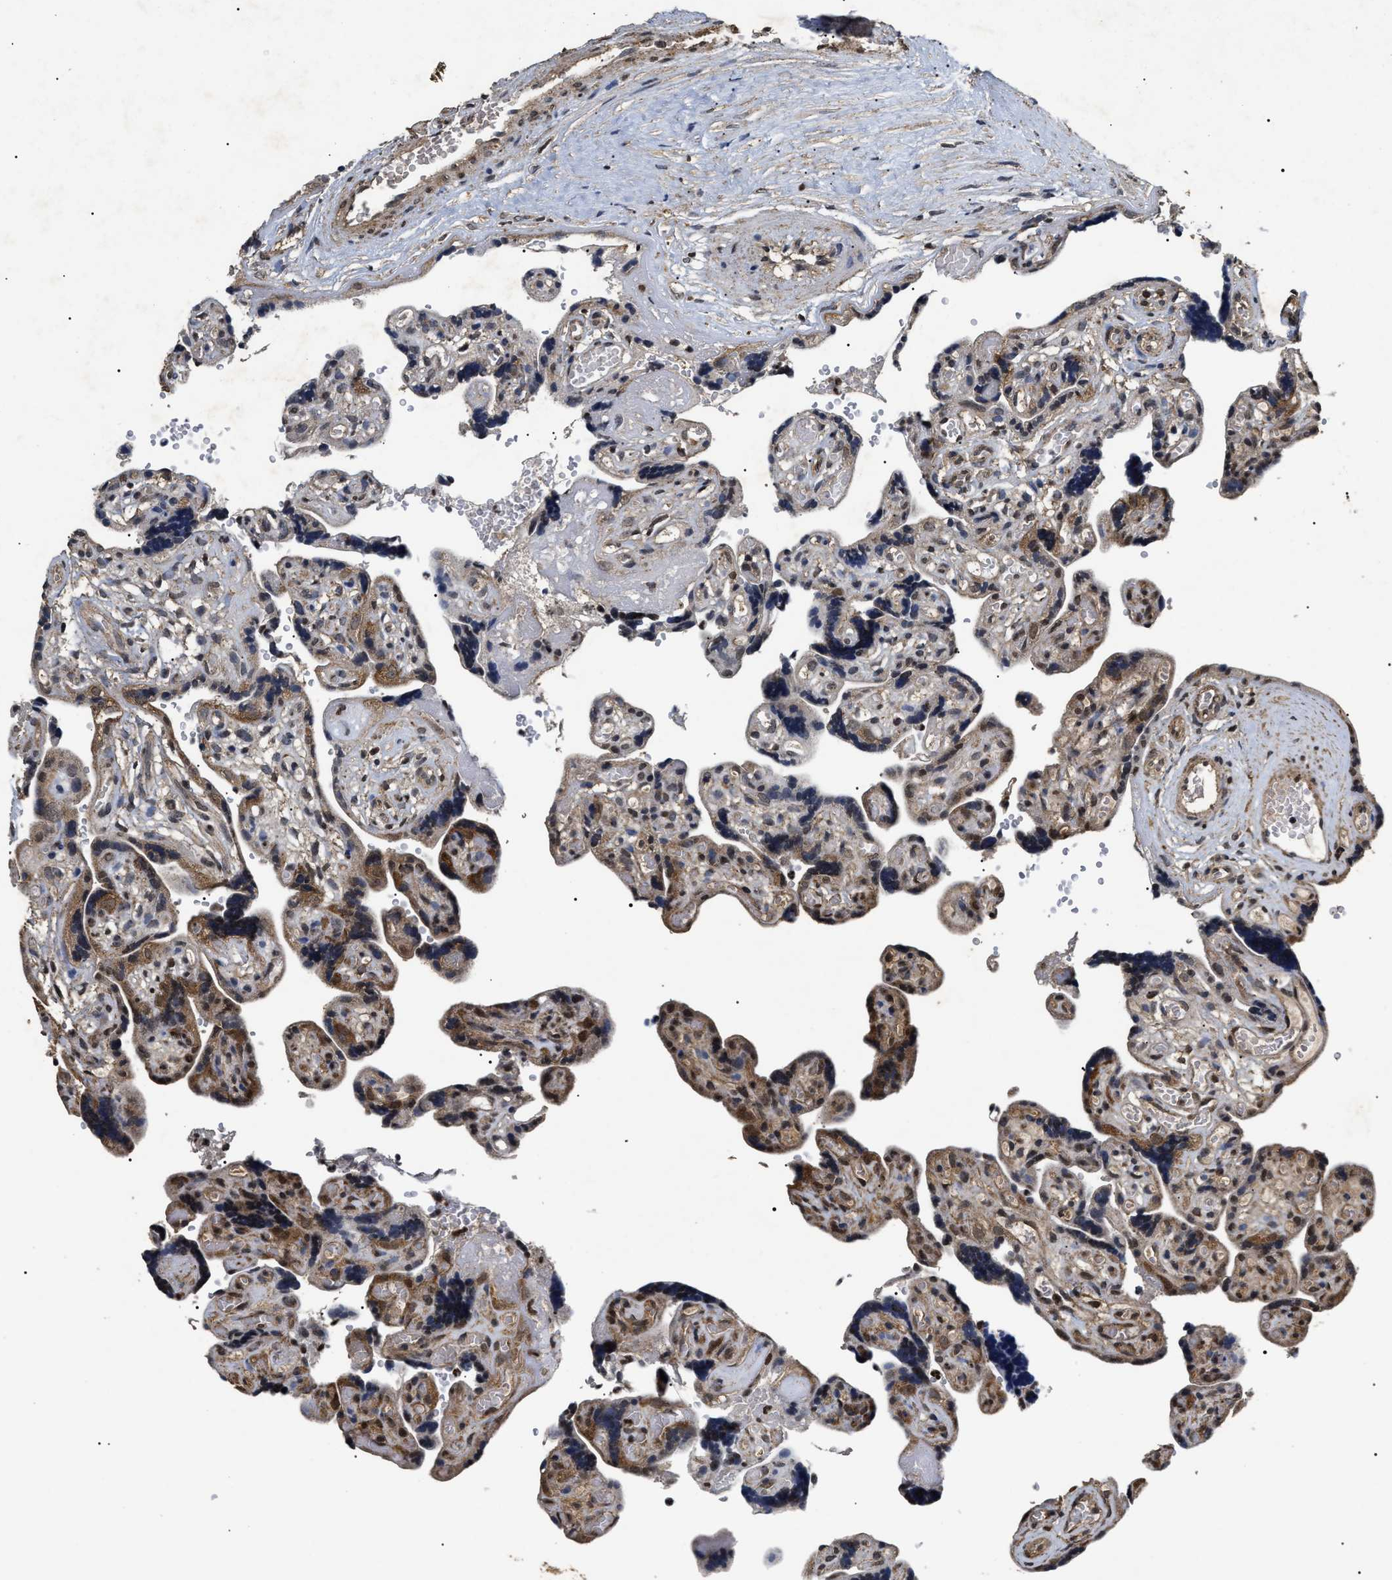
{"staining": {"intensity": "moderate", "quantity": ">75%", "location": "cytoplasmic/membranous"}, "tissue": "placenta", "cell_type": "Decidual cells", "image_type": "normal", "snomed": [{"axis": "morphology", "description": "Normal tissue, NOS"}, {"axis": "topography", "description": "Placenta"}], "caption": "High-power microscopy captured an IHC image of normal placenta, revealing moderate cytoplasmic/membranous expression in approximately >75% of decidual cells.", "gene": "ANP32E", "patient": {"sex": "female", "age": 30}}